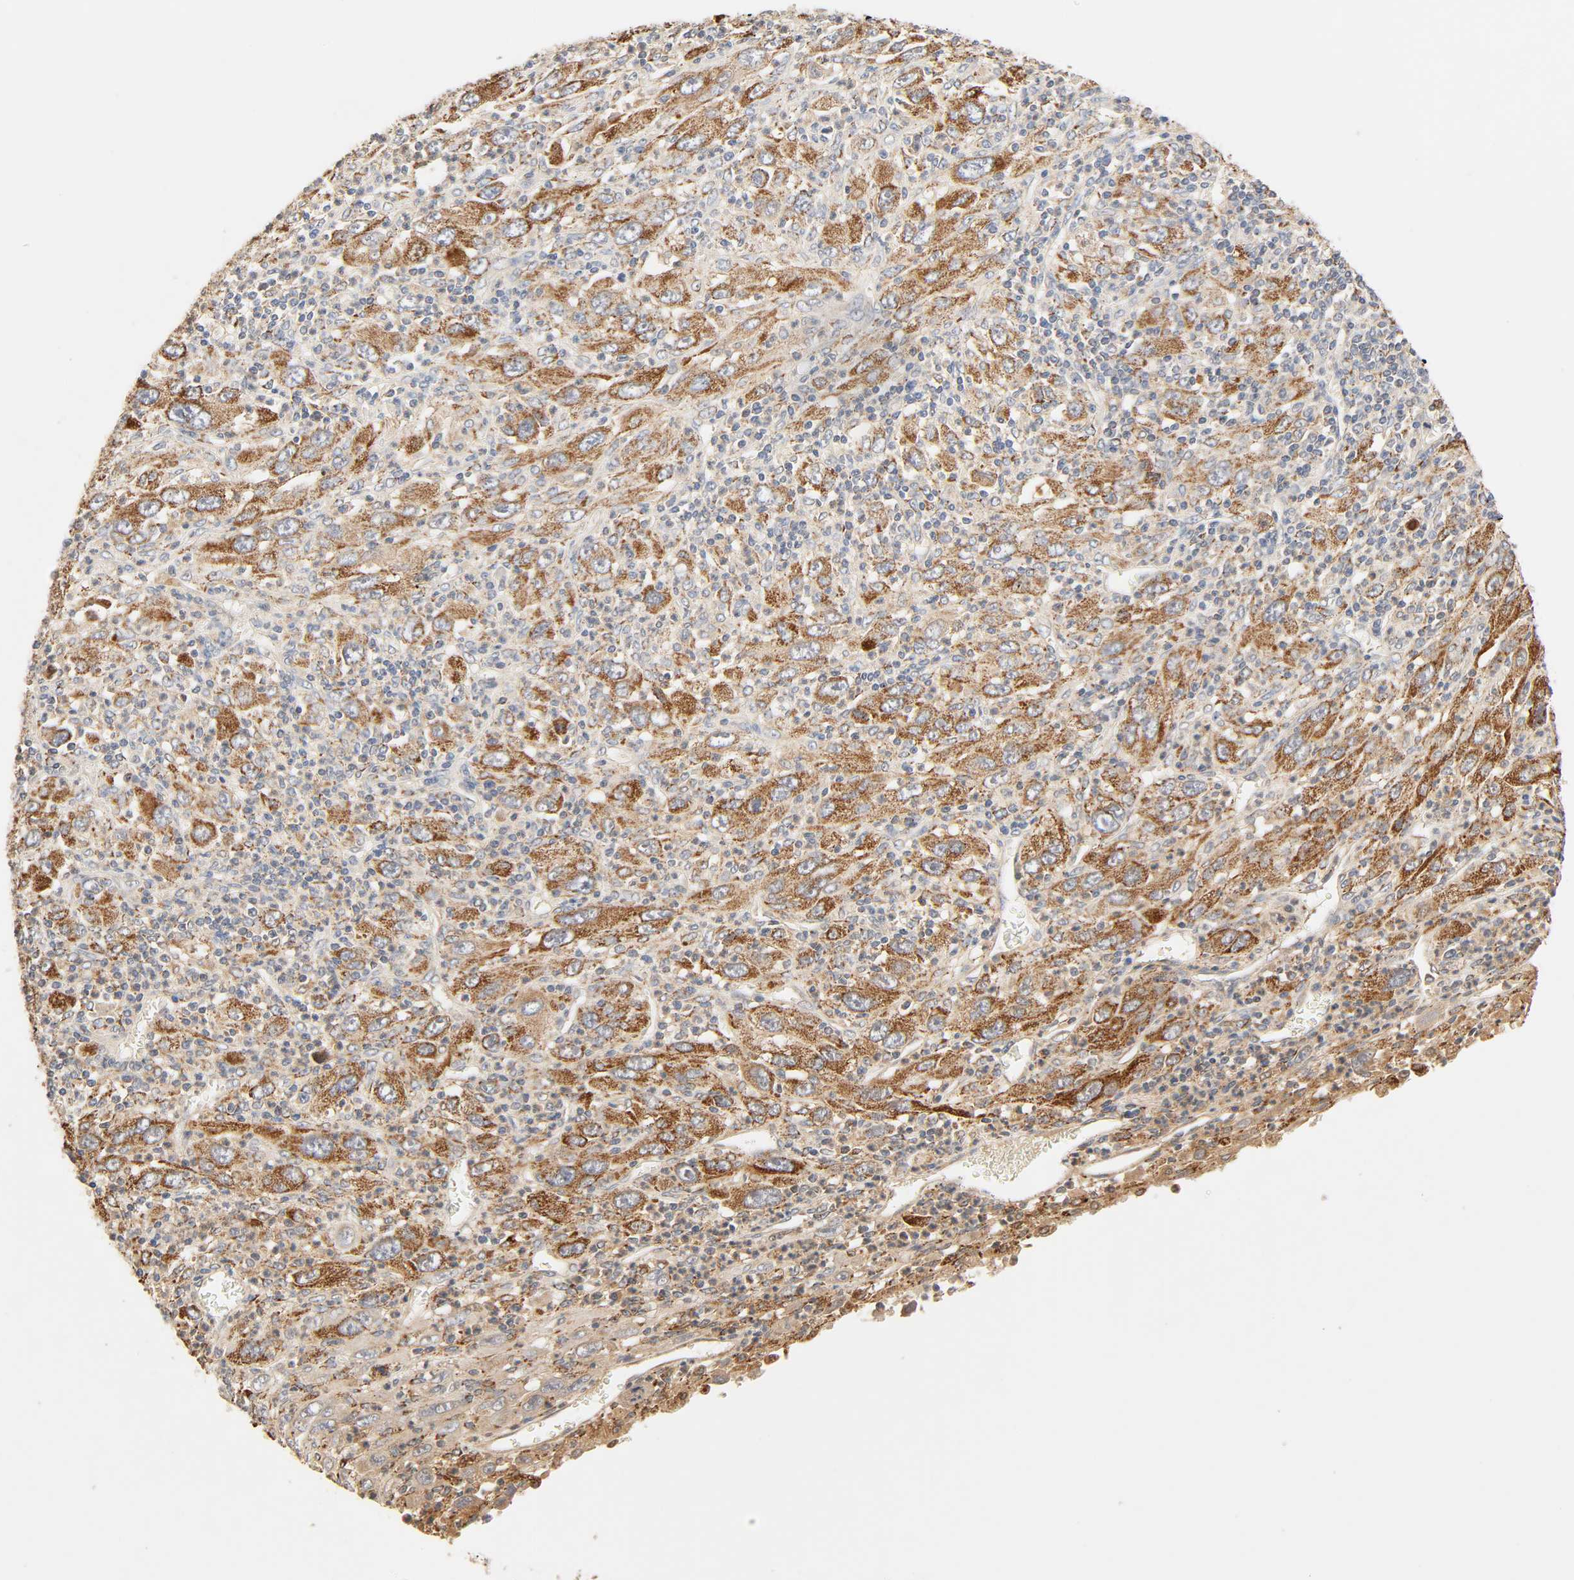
{"staining": {"intensity": "moderate", "quantity": ">75%", "location": "cytoplasmic/membranous"}, "tissue": "melanoma", "cell_type": "Tumor cells", "image_type": "cancer", "snomed": [{"axis": "morphology", "description": "Malignant melanoma, Metastatic site"}, {"axis": "topography", "description": "Skin"}], "caption": "A medium amount of moderate cytoplasmic/membranous positivity is seen in approximately >75% of tumor cells in melanoma tissue.", "gene": "MAPK6", "patient": {"sex": "female", "age": 56}}